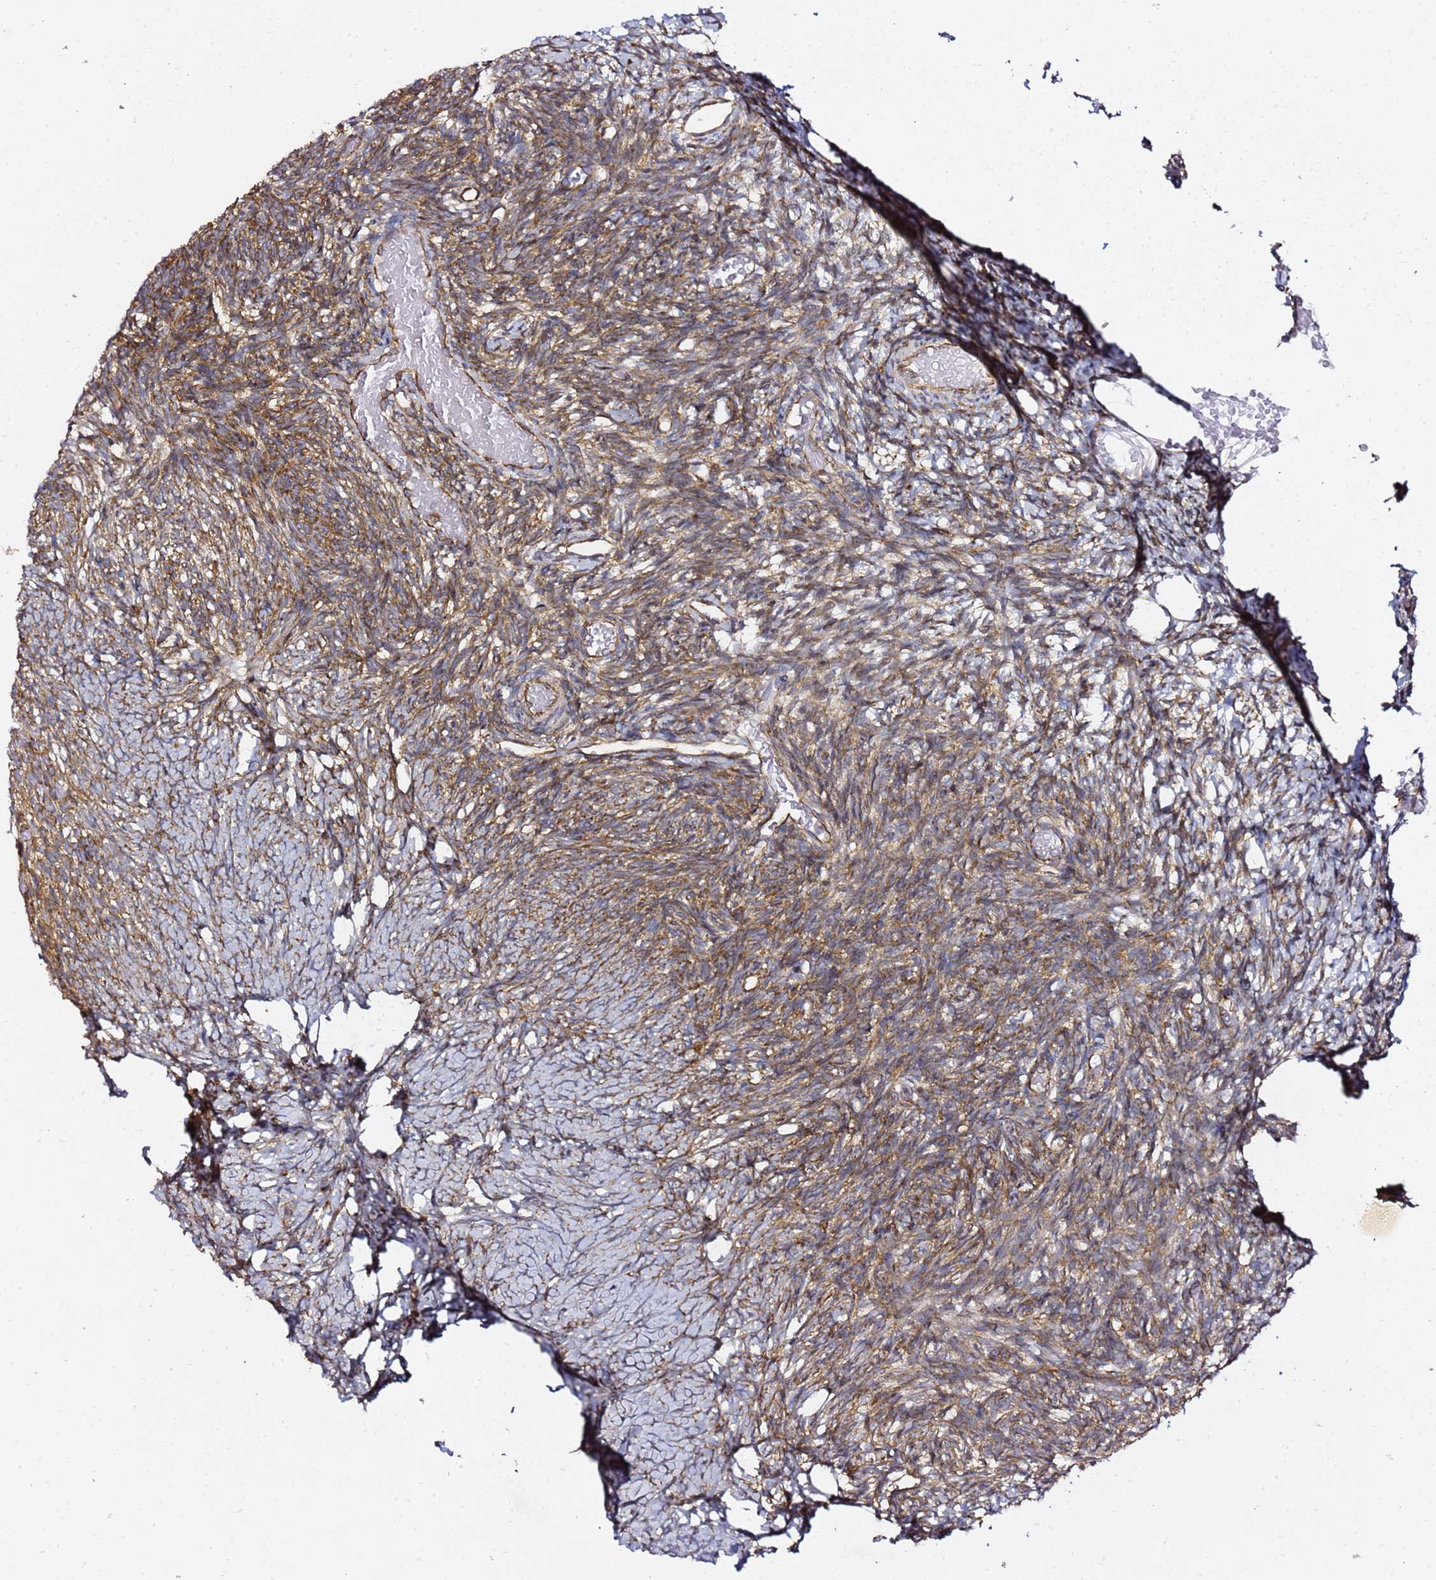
{"staining": {"intensity": "moderate", "quantity": "25%-75%", "location": "cytoplasmic/membranous"}, "tissue": "ovary", "cell_type": "Ovarian stroma cells", "image_type": "normal", "snomed": [{"axis": "morphology", "description": "Normal tissue, NOS"}, {"axis": "topography", "description": "Ovary"}], "caption": "Immunohistochemical staining of benign human ovary displays 25%-75% levels of moderate cytoplasmic/membranous protein expression in approximately 25%-75% of ovarian stroma cells.", "gene": "TPST1", "patient": {"sex": "female", "age": 39}}